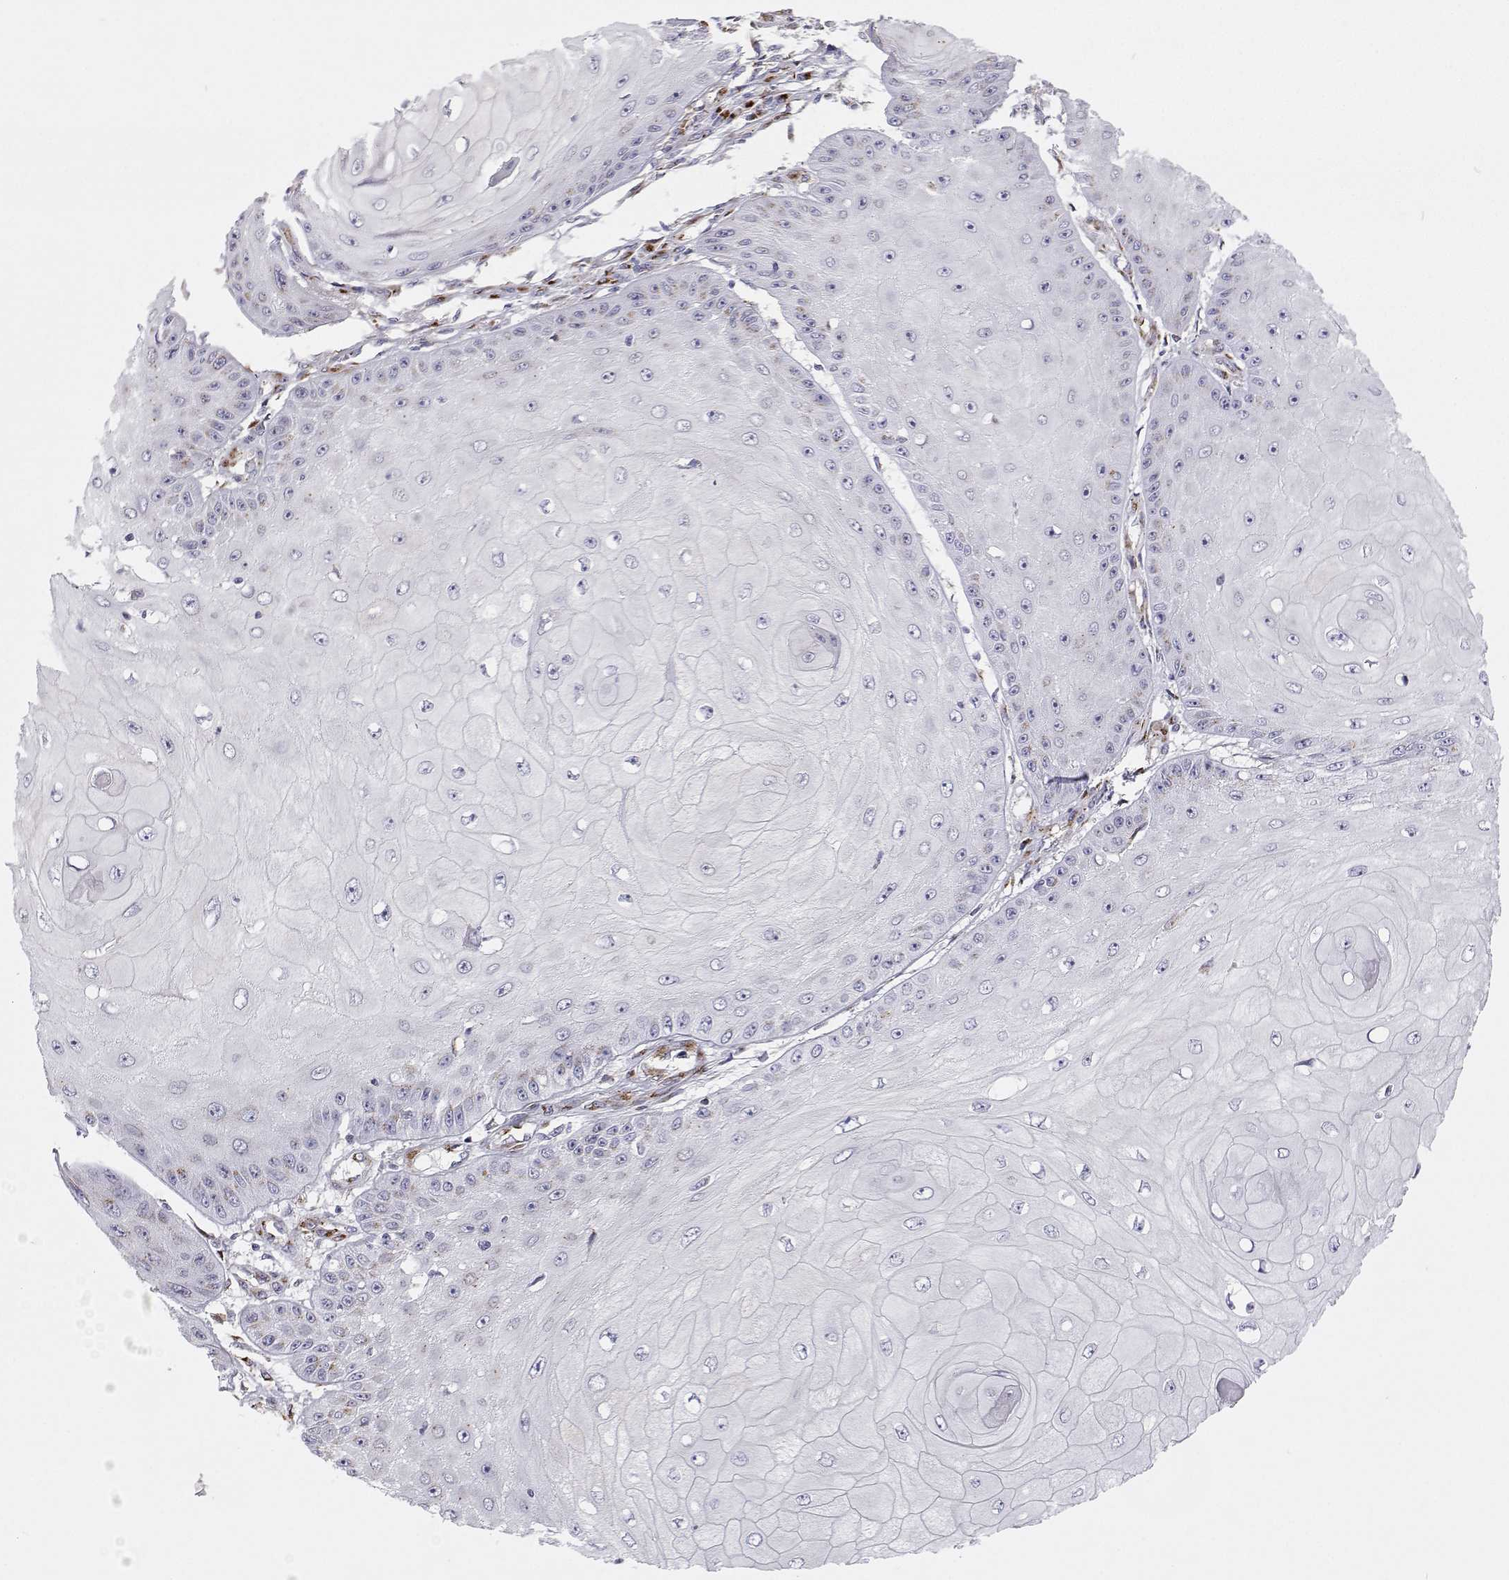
{"staining": {"intensity": "negative", "quantity": "none", "location": "none"}, "tissue": "skin cancer", "cell_type": "Tumor cells", "image_type": "cancer", "snomed": [{"axis": "morphology", "description": "Squamous cell carcinoma, NOS"}, {"axis": "topography", "description": "Skin"}], "caption": "An immunohistochemistry (IHC) micrograph of skin cancer is shown. There is no staining in tumor cells of skin cancer. (Brightfield microscopy of DAB (3,3'-diaminobenzidine) immunohistochemistry at high magnification).", "gene": "STARD13", "patient": {"sex": "male", "age": 70}}